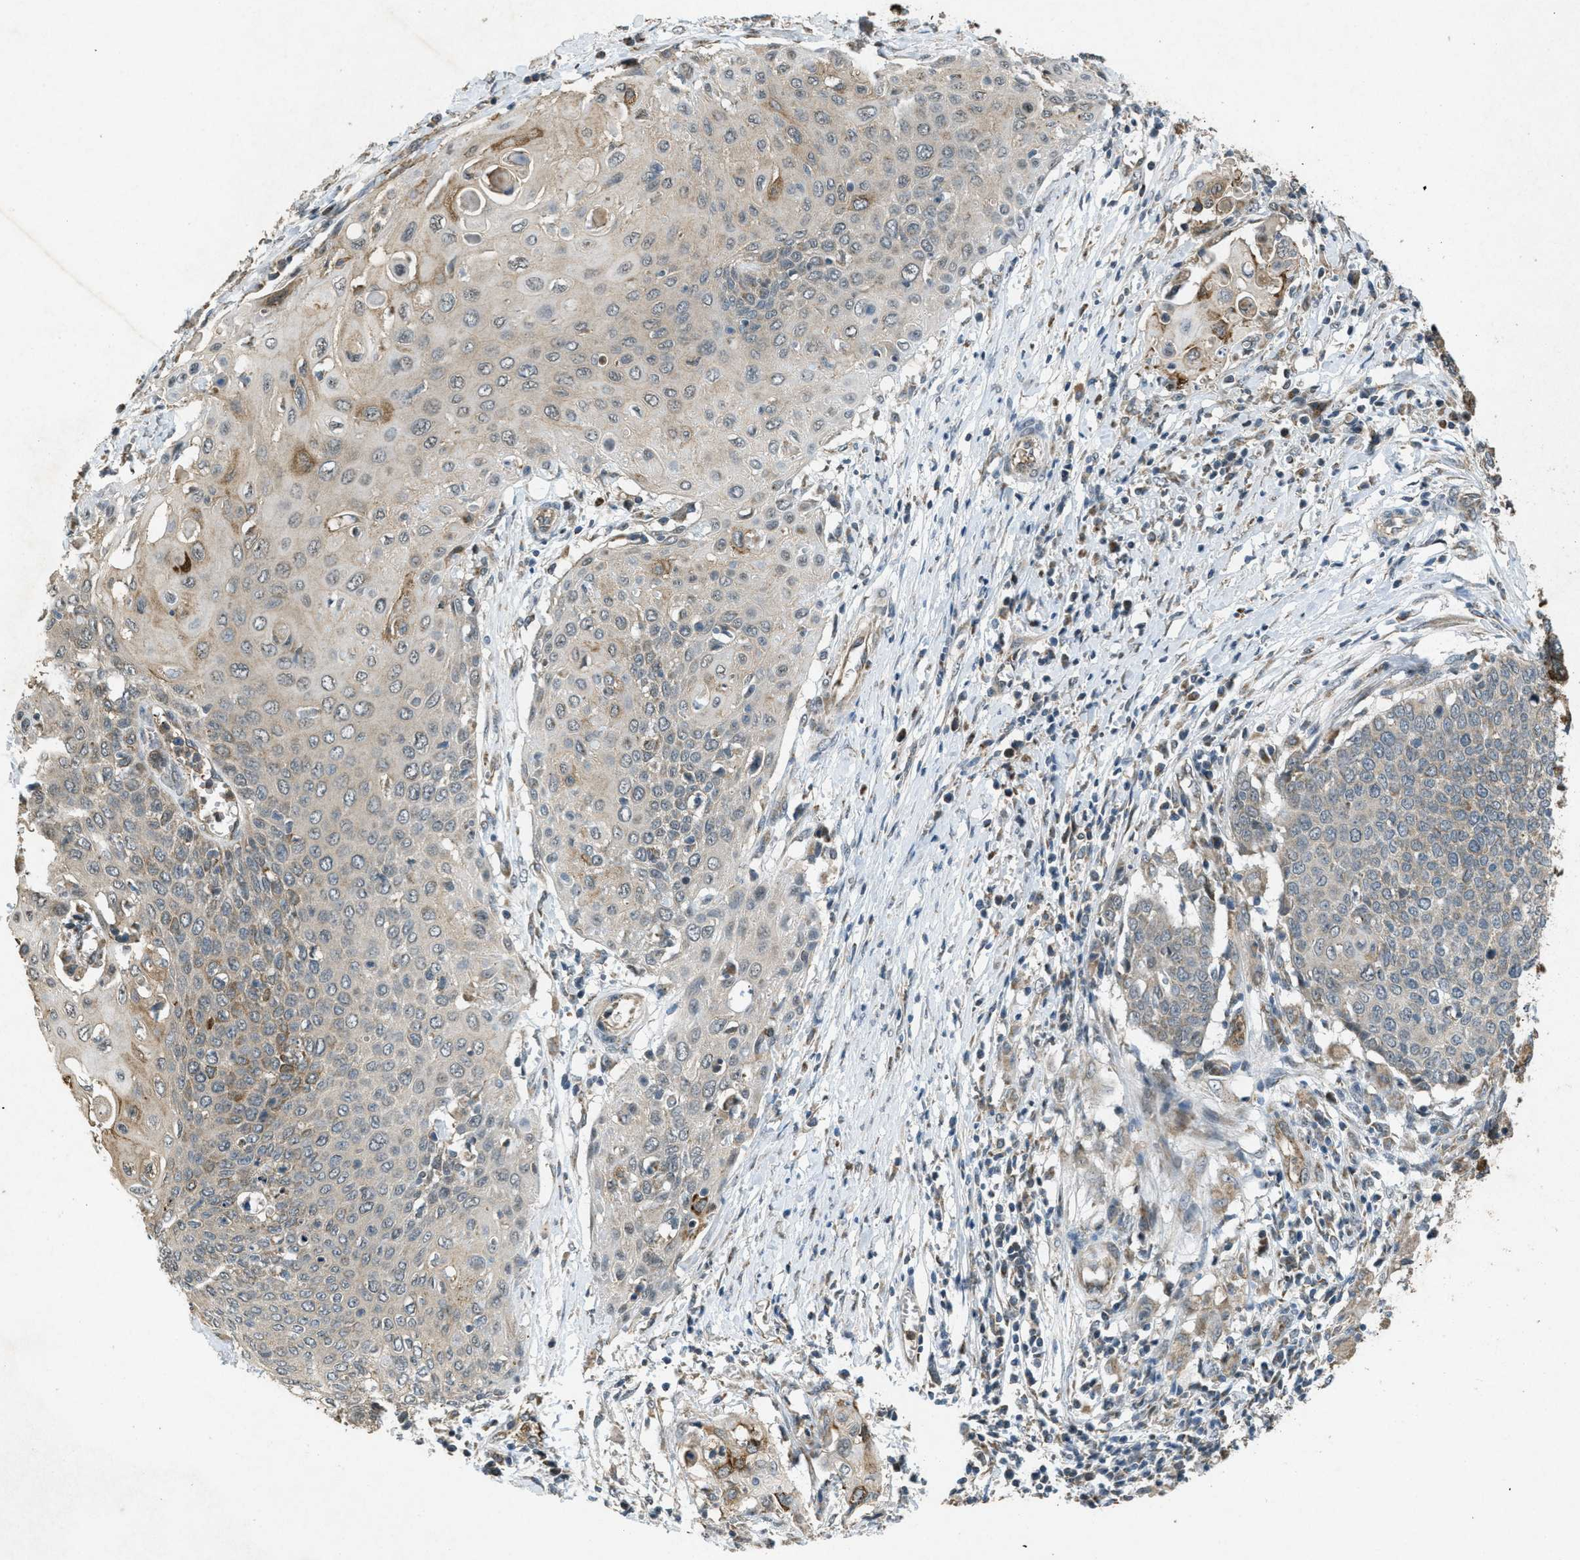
{"staining": {"intensity": "weak", "quantity": "25%-75%", "location": "cytoplasmic/membranous"}, "tissue": "cervical cancer", "cell_type": "Tumor cells", "image_type": "cancer", "snomed": [{"axis": "morphology", "description": "Squamous cell carcinoma, NOS"}, {"axis": "topography", "description": "Cervix"}], "caption": "Tumor cells display low levels of weak cytoplasmic/membranous staining in approximately 25%-75% of cells in human cervical cancer.", "gene": "PPP1R15A", "patient": {"sex": "female", "age": 39}}